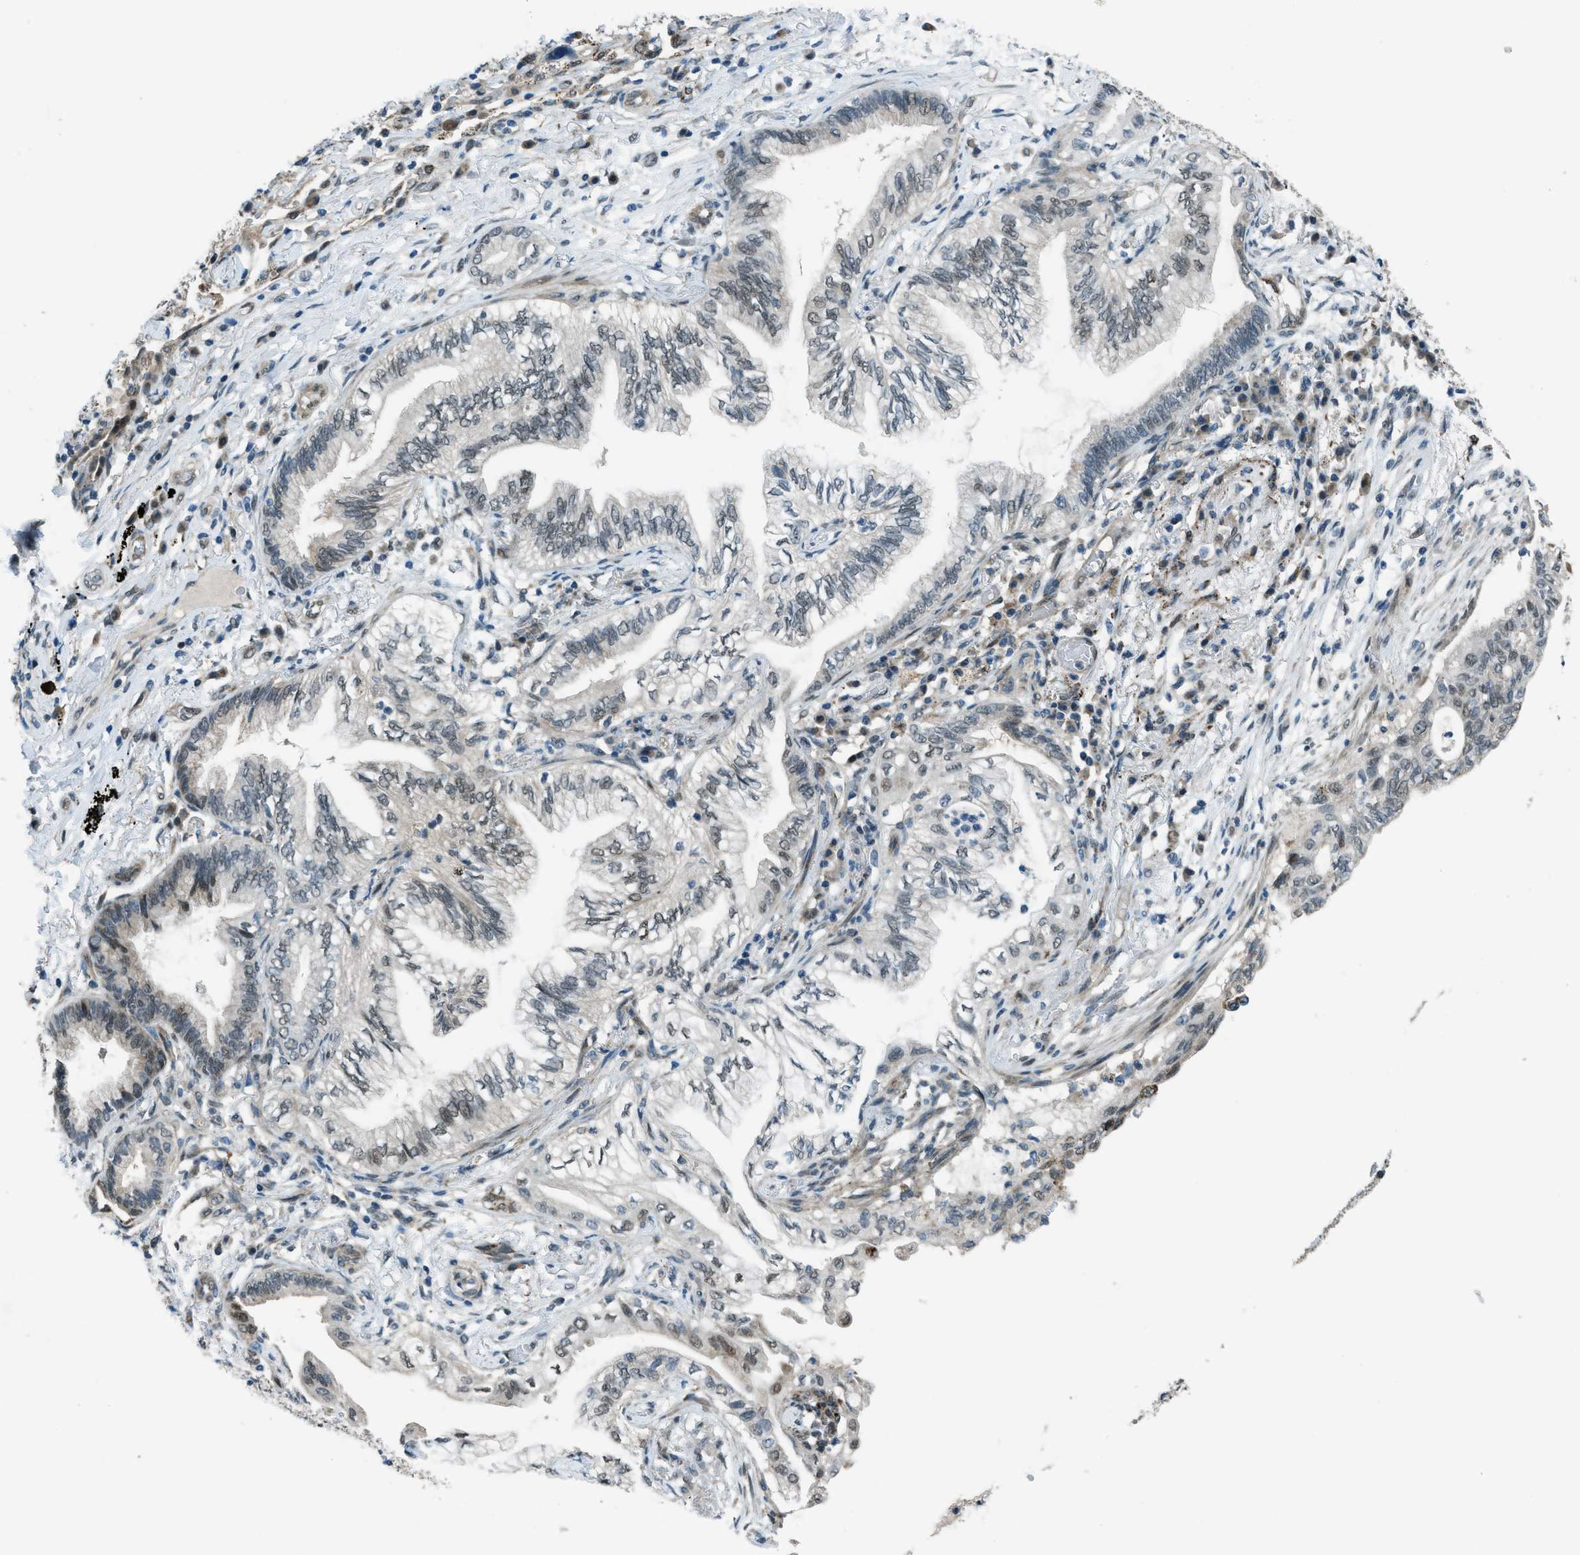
{"staining": {"intensity": "weak", "quantity": "25%-75%", "location": "nuclear"}, "tissue": "lung cancer", "cell_type": "Tumor cells", "image_type": "cancer", "snomed": [{"axis": "morphology", "description": "Normal tissue, NOS"}, {"axis": "morphology", "description": "Adenocarcinoma, NOS"}, {"axis": "topography", "description": "Bronchus"}, {"axis": "topography", "description": "Lung"}], "caption": "A photomicrograph showing weak nuclear staining in approximately 25%-75% of tumor cells in adenocarcinoma (lung), as visualized by brown immunohistochemical staining.", "gene": "NPEPL1", "patient": {"sex": "female", "age": 70}}